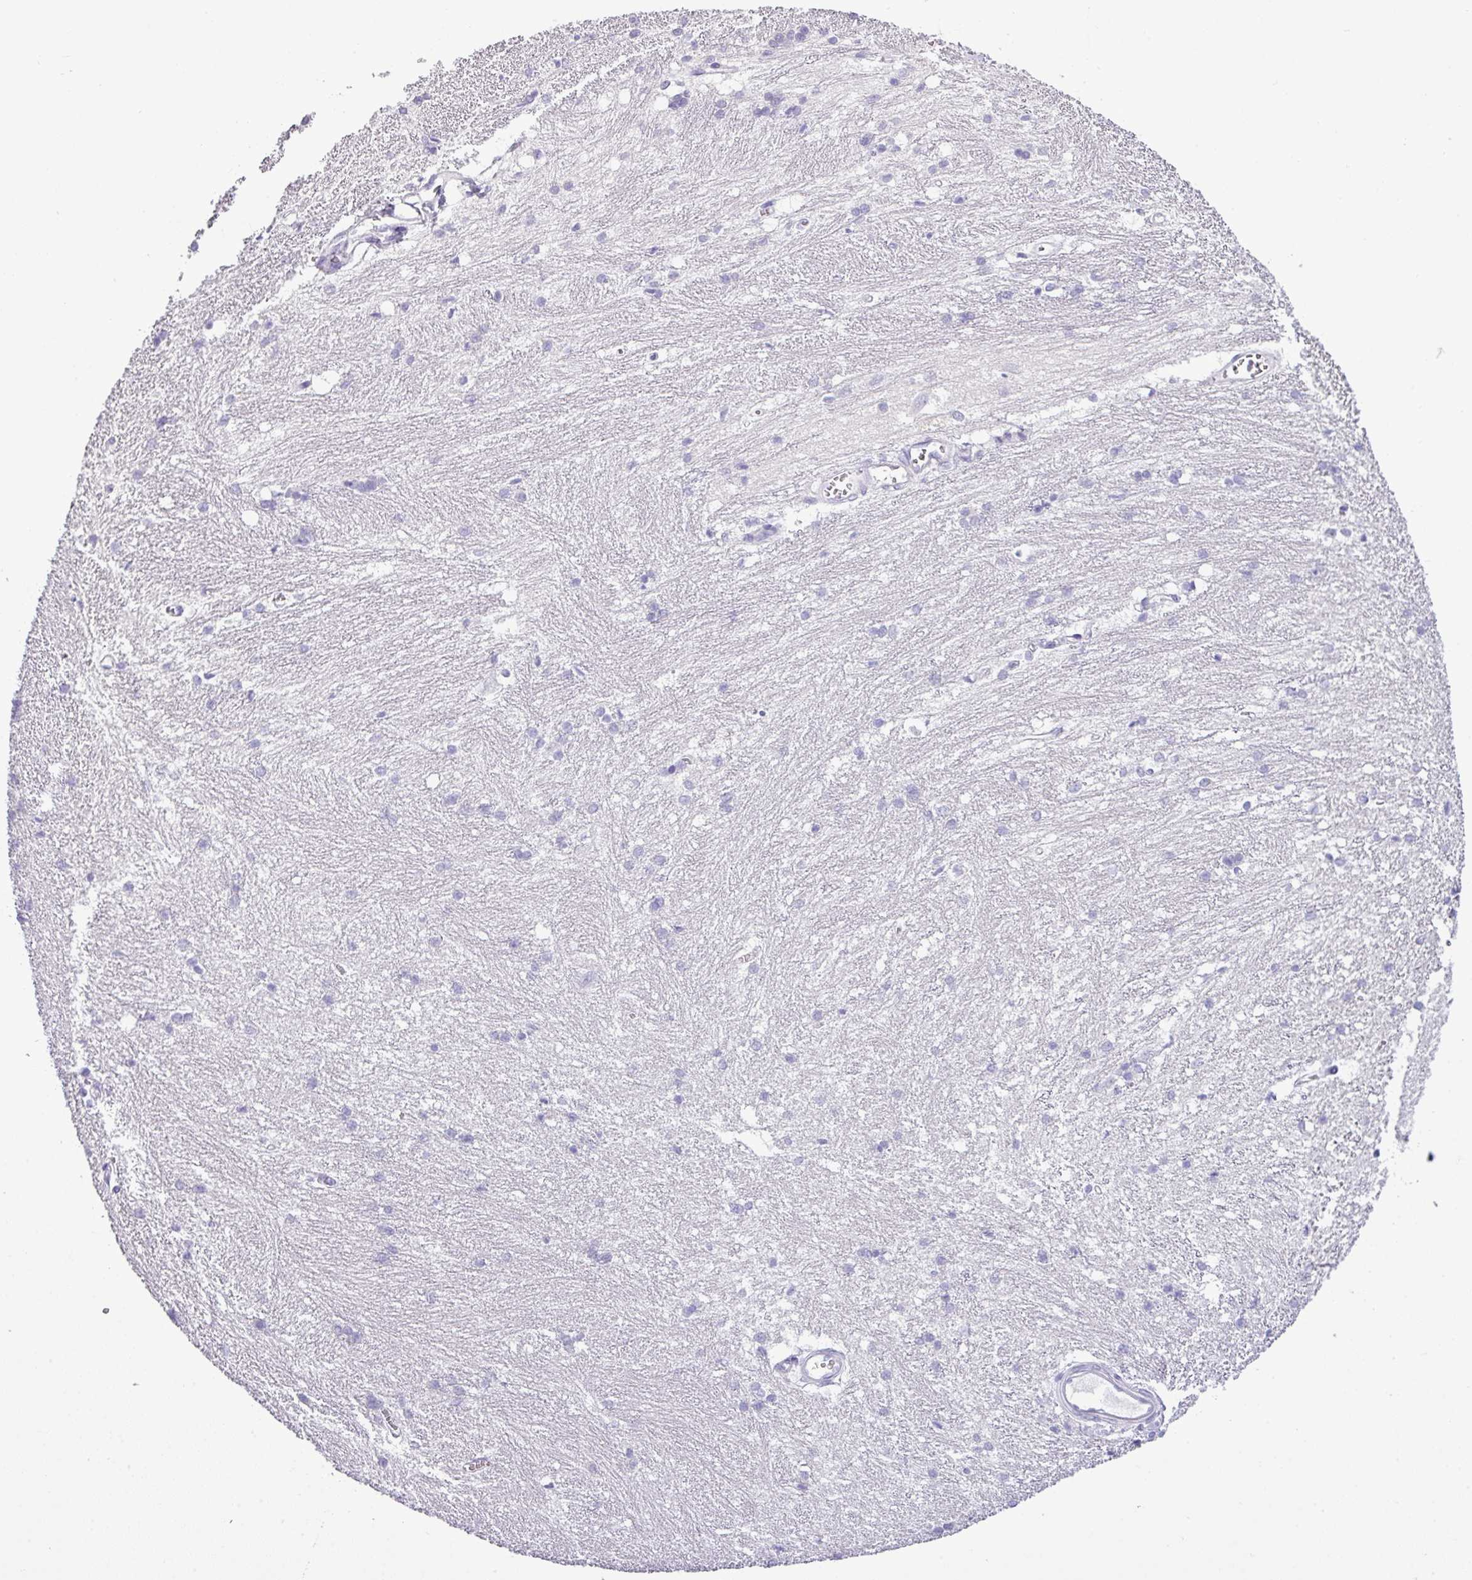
{"staining": {"intensity": "negative", "quantity": "none", "location": "none"}, "tissue": "caudate", "cell_type": "Glial cells", "image_type": "normal", "snomed": [{"axis": "morphology", "description": "Normal tissue, NOS"}, {"axis": "topography", "description": "Lateral ventricle wall"}], "caption": "This photomicrograph is of normal caudate stained with IHC to label a protein in brown with the nuclei are counter-stained blue. There is no positivity in glial cells.", "gene": "RBMXL2", "patient": {"sex": "male", "age": 37}}